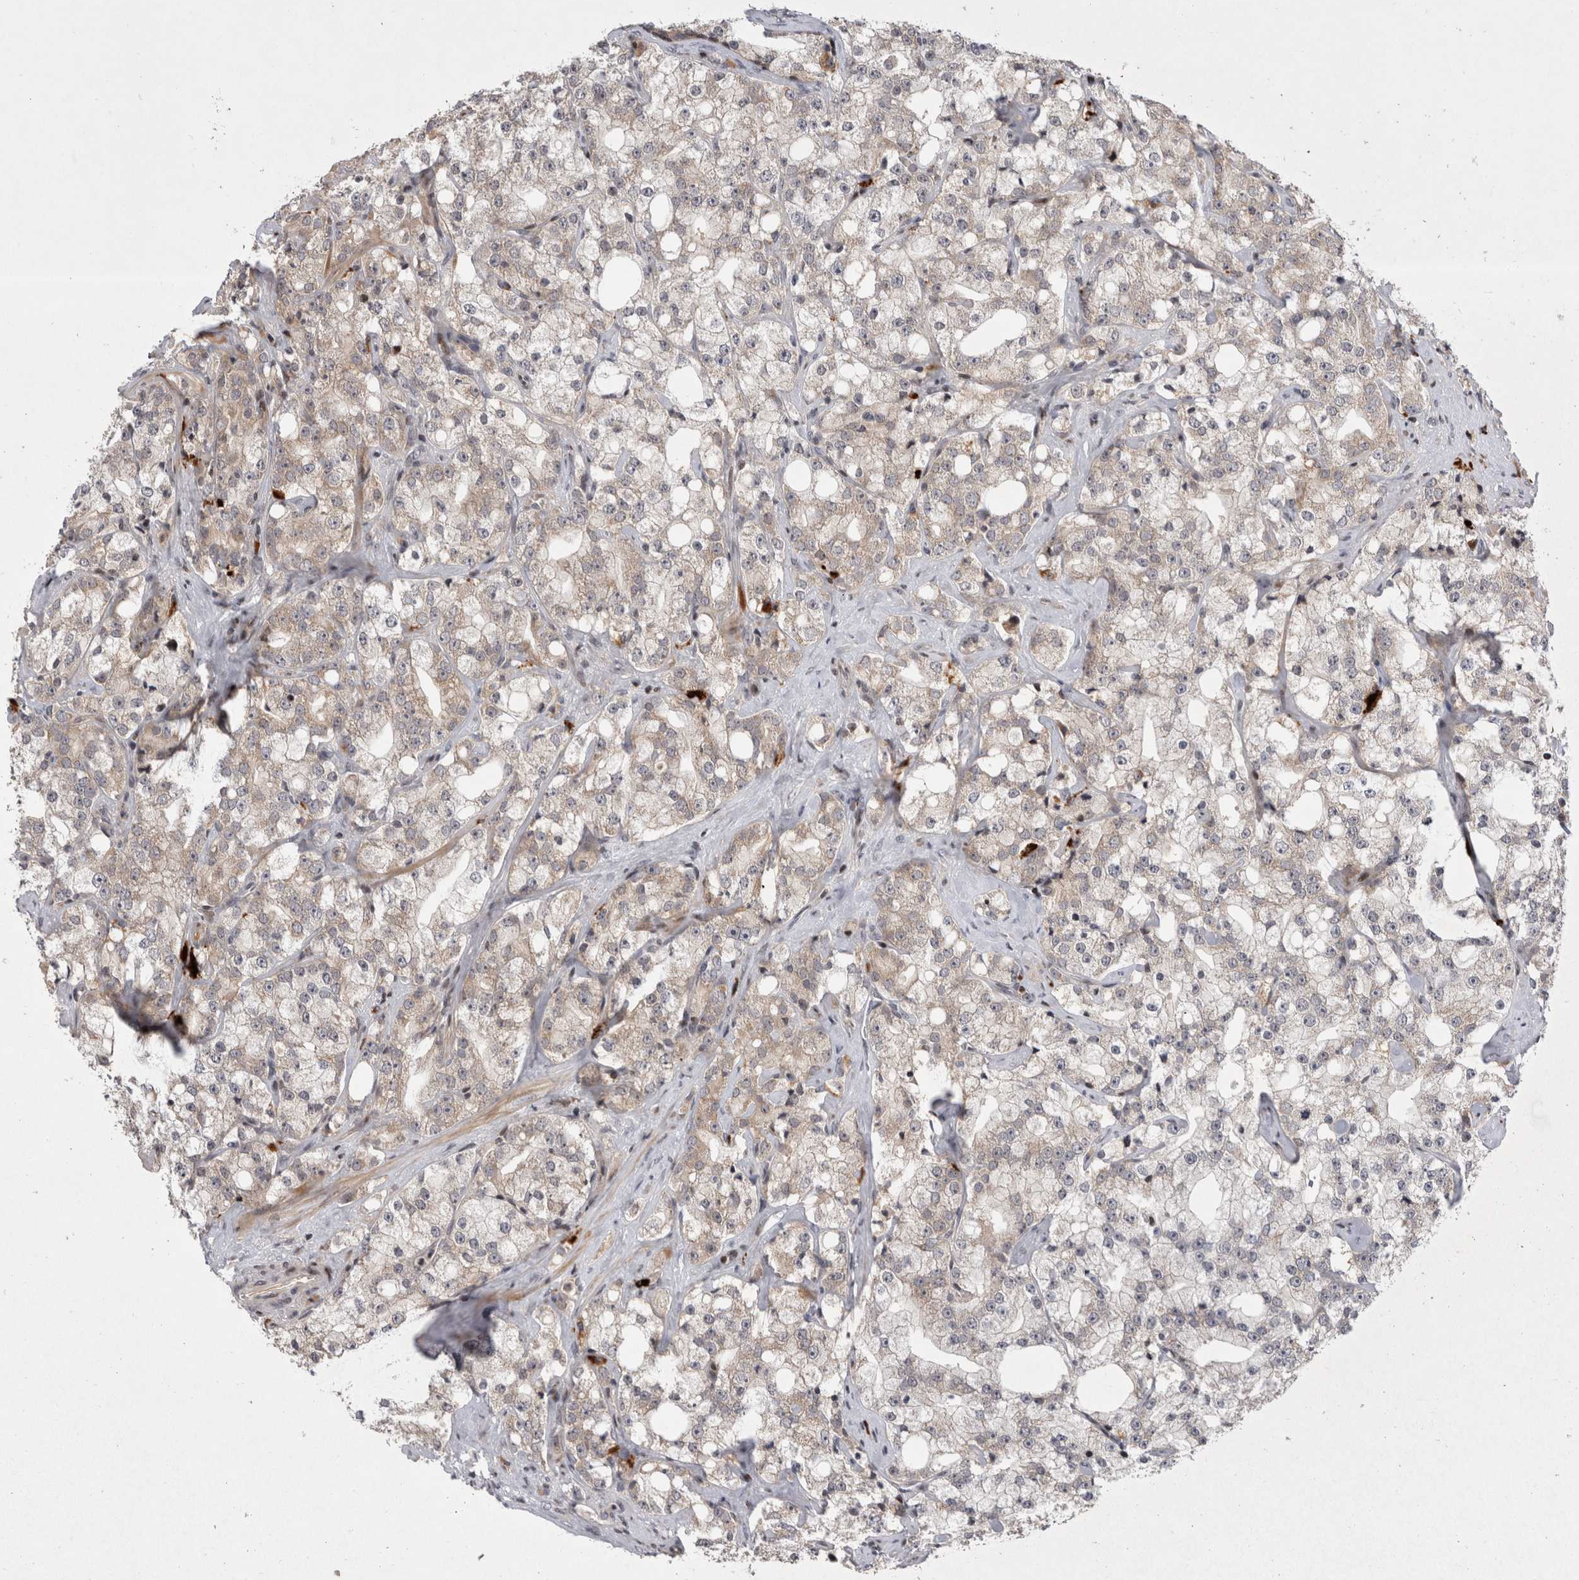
{"staining": {"intensity": "weak", "quantity": "<25%", "location": "cytoplasmic/membranous"}, "tissue": "prostate cancer", "cell_type": "Tumor cells", "image_type": "cancer", "snomed": [{"axis": "morphology", "description": "Adenocarcinoma, High grade"}, {"axis": "topography", "description": "Prostate"}], "caption": "DAB (3,3'-diaminobenzidine) immunohistochemical staining of adenocarcinoma (high-grade) (prostate) shows no significant positivity in tumor cells.", "gene": "PLEKHM1", "patient": {"sex": "male", "age": 64}}